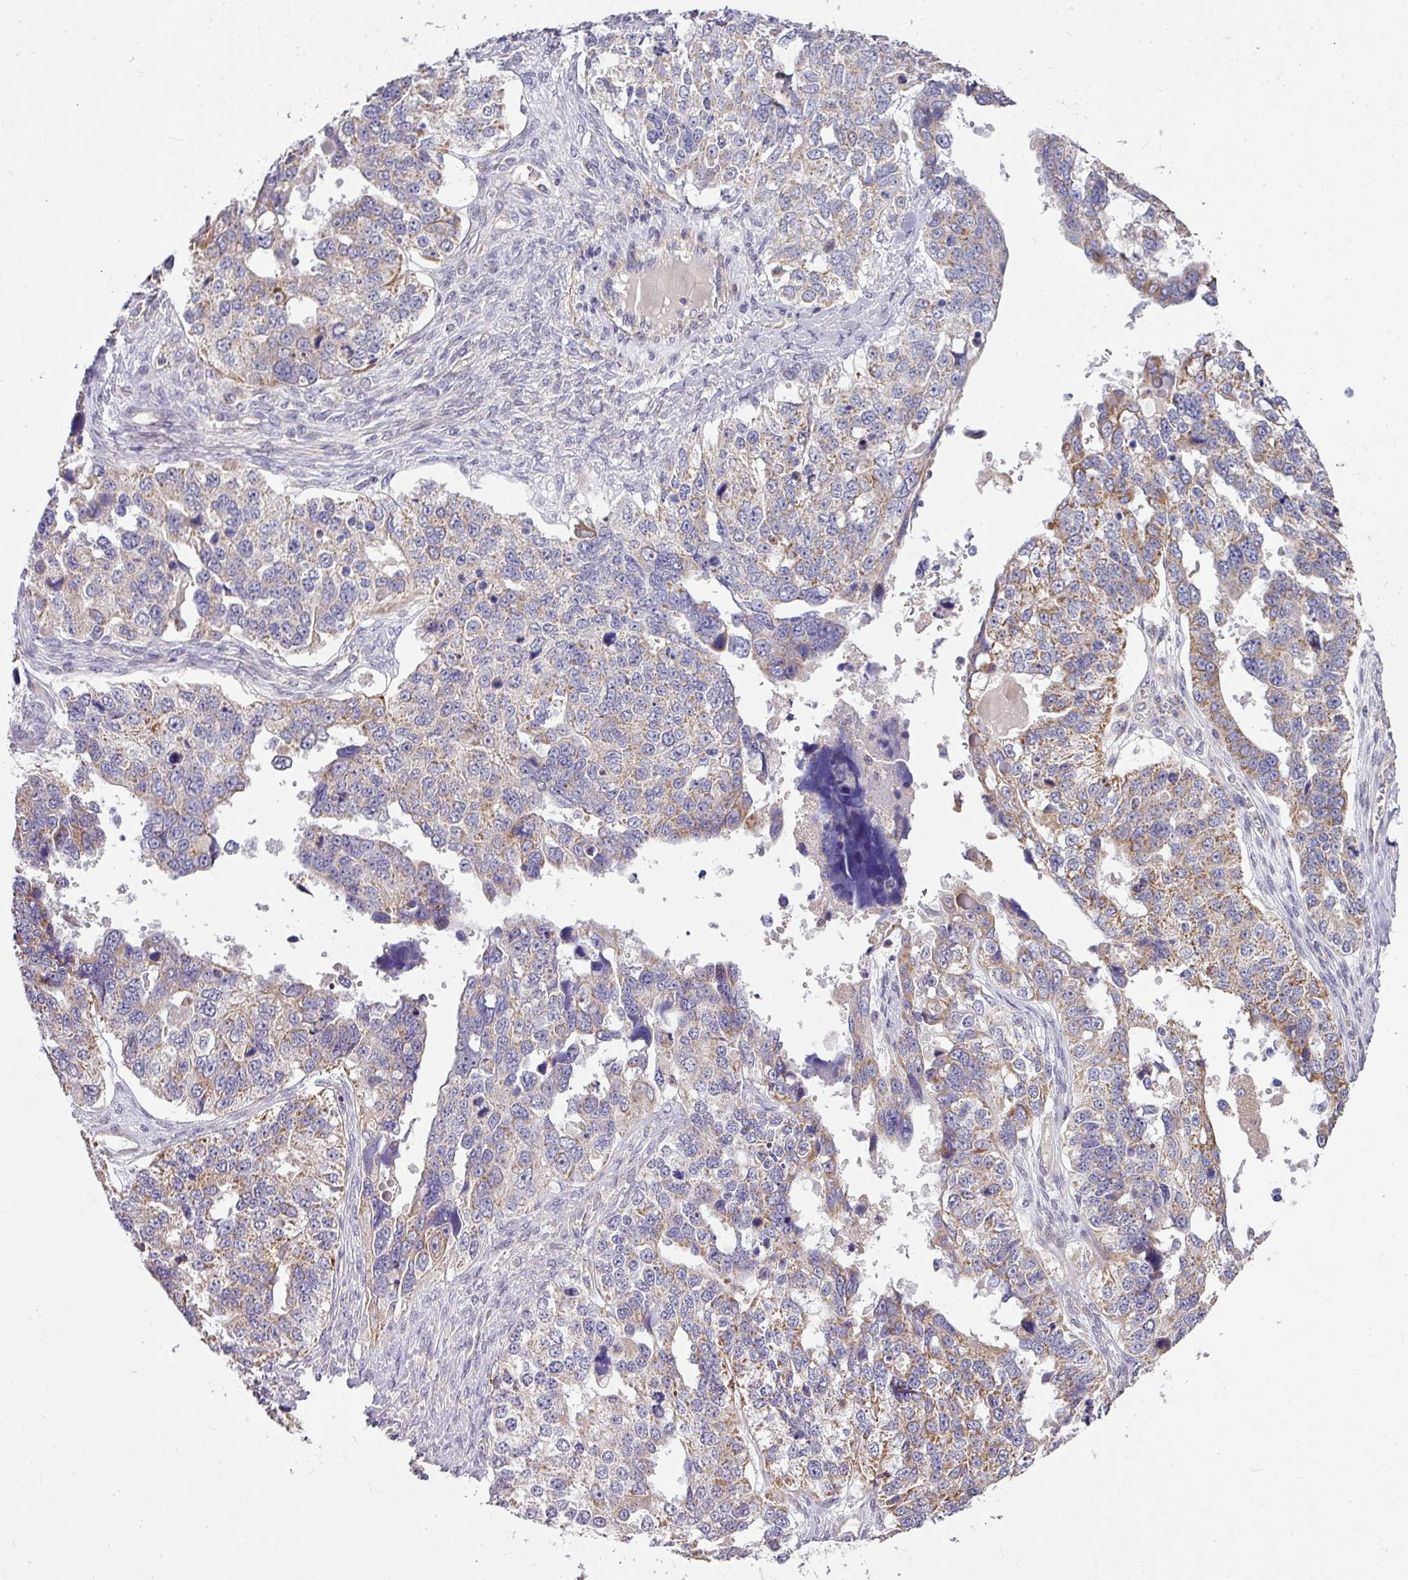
{"staining": {"intensity": "moderate", "quantity": "25%-75%", "location": "cytoplasmic/membranous"}, "tissue": "ovarian cancer", "cell_type": "Tumor cells", "image_type": "cancer", "snomed": [{"axis": "morphology", "description": "Cystadenocarcinoma, serous, NOS"}, {"axis": "topography", "description": "Ovary"}], "caption": "Ovarian cancer stained with a brown dye reveals moderate cytoplasmic/membranous positive positivity in about 25%-75% of tumor cells.", "gene": "STK35", "patient": {"sex": "female", "age": 76}}